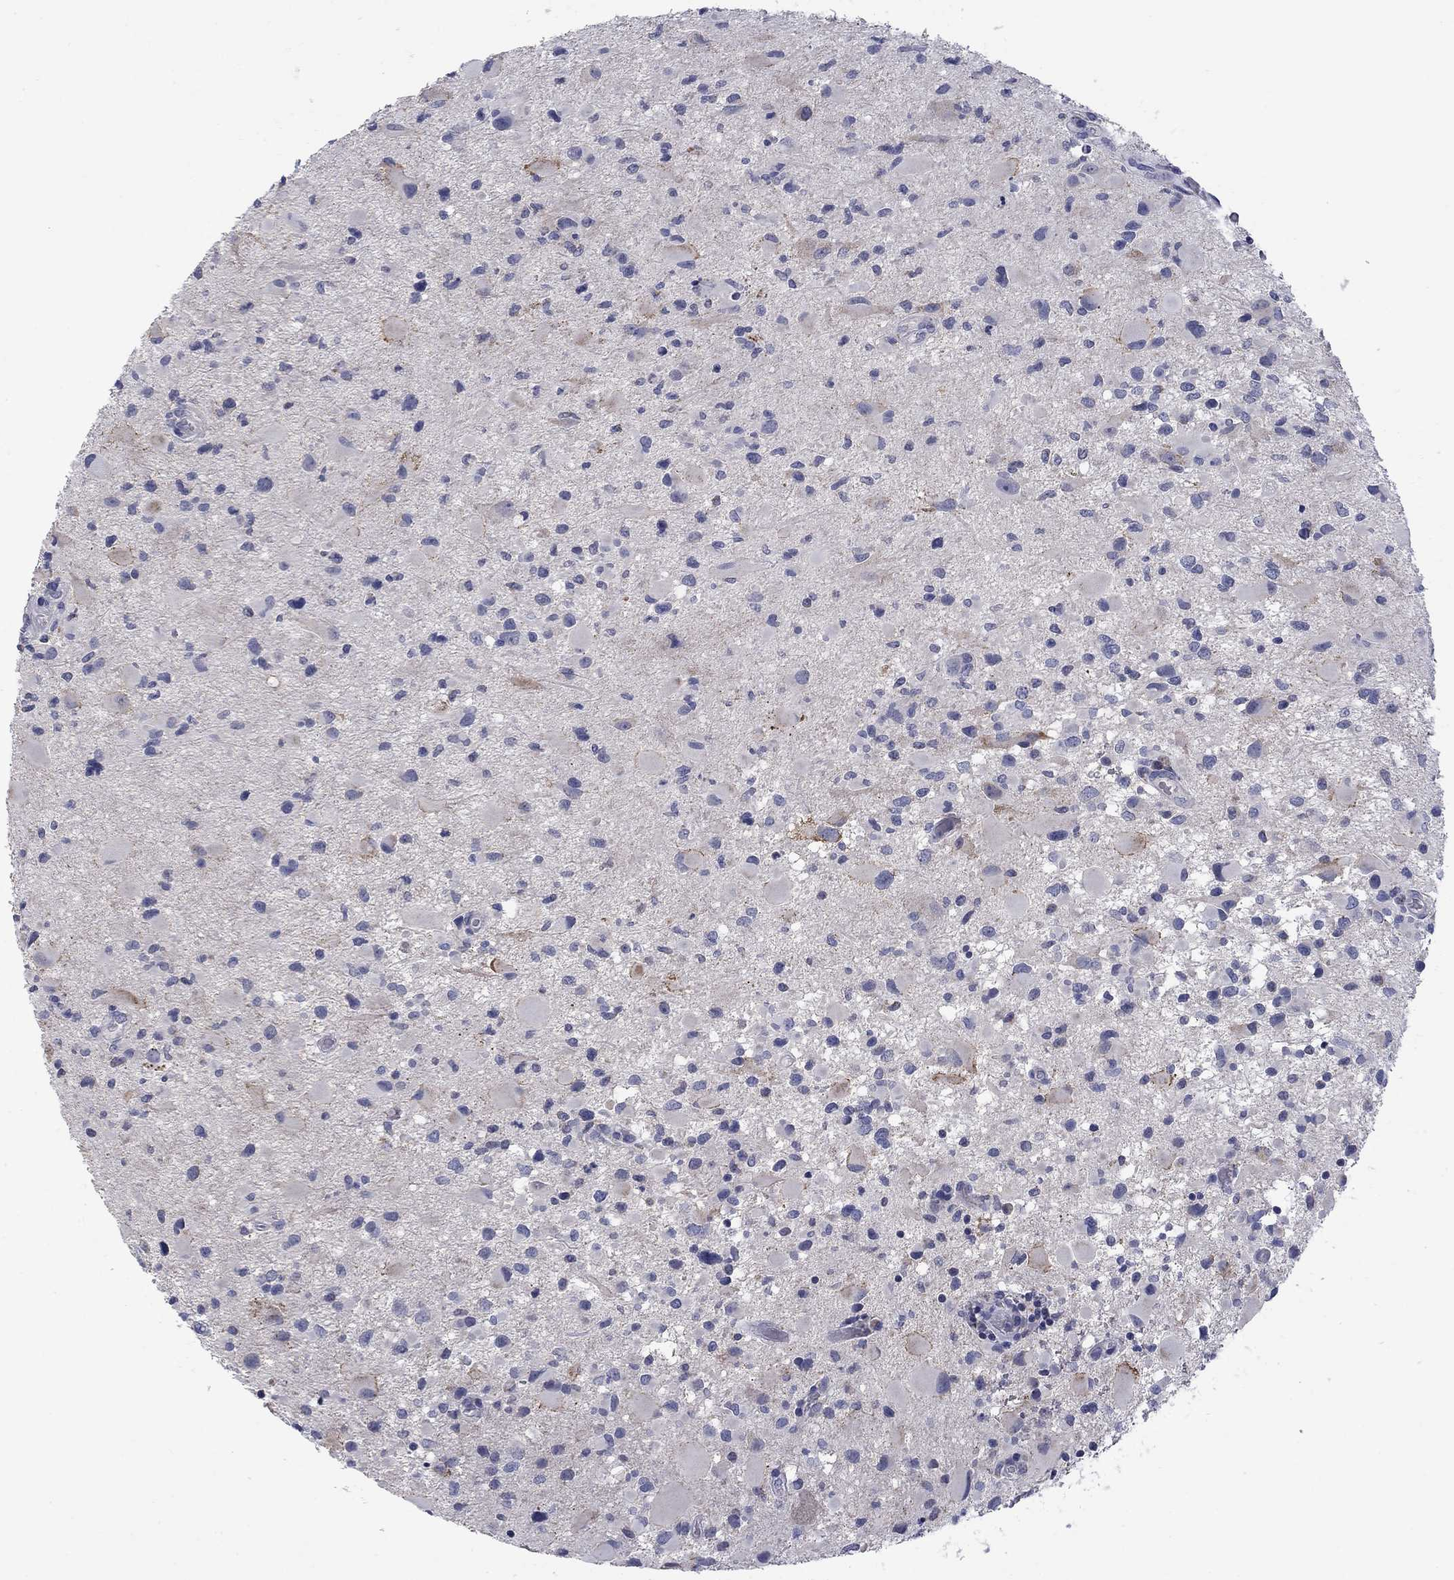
{"staining": {"intensity": "negative", "quantity": "none", "location": "none"}, "tissue": "glioma", "cell_type": "Tumor cells", "image_type": "cancer", "snomed": [{"axis": "morphology", "description": "Glioma, malignant, Low grade"}, {"axis": "topography", "description": "Brain"}], "caption": "Immunohistochemistry (IHC) photomicrograph of neoplastic tissue: human malignant glioma (low-grade) stained with DAB exhibits no significant protein staining in tumor cells.", "gene": "FRK", "patient": {"sex": "female", "age": 32}}